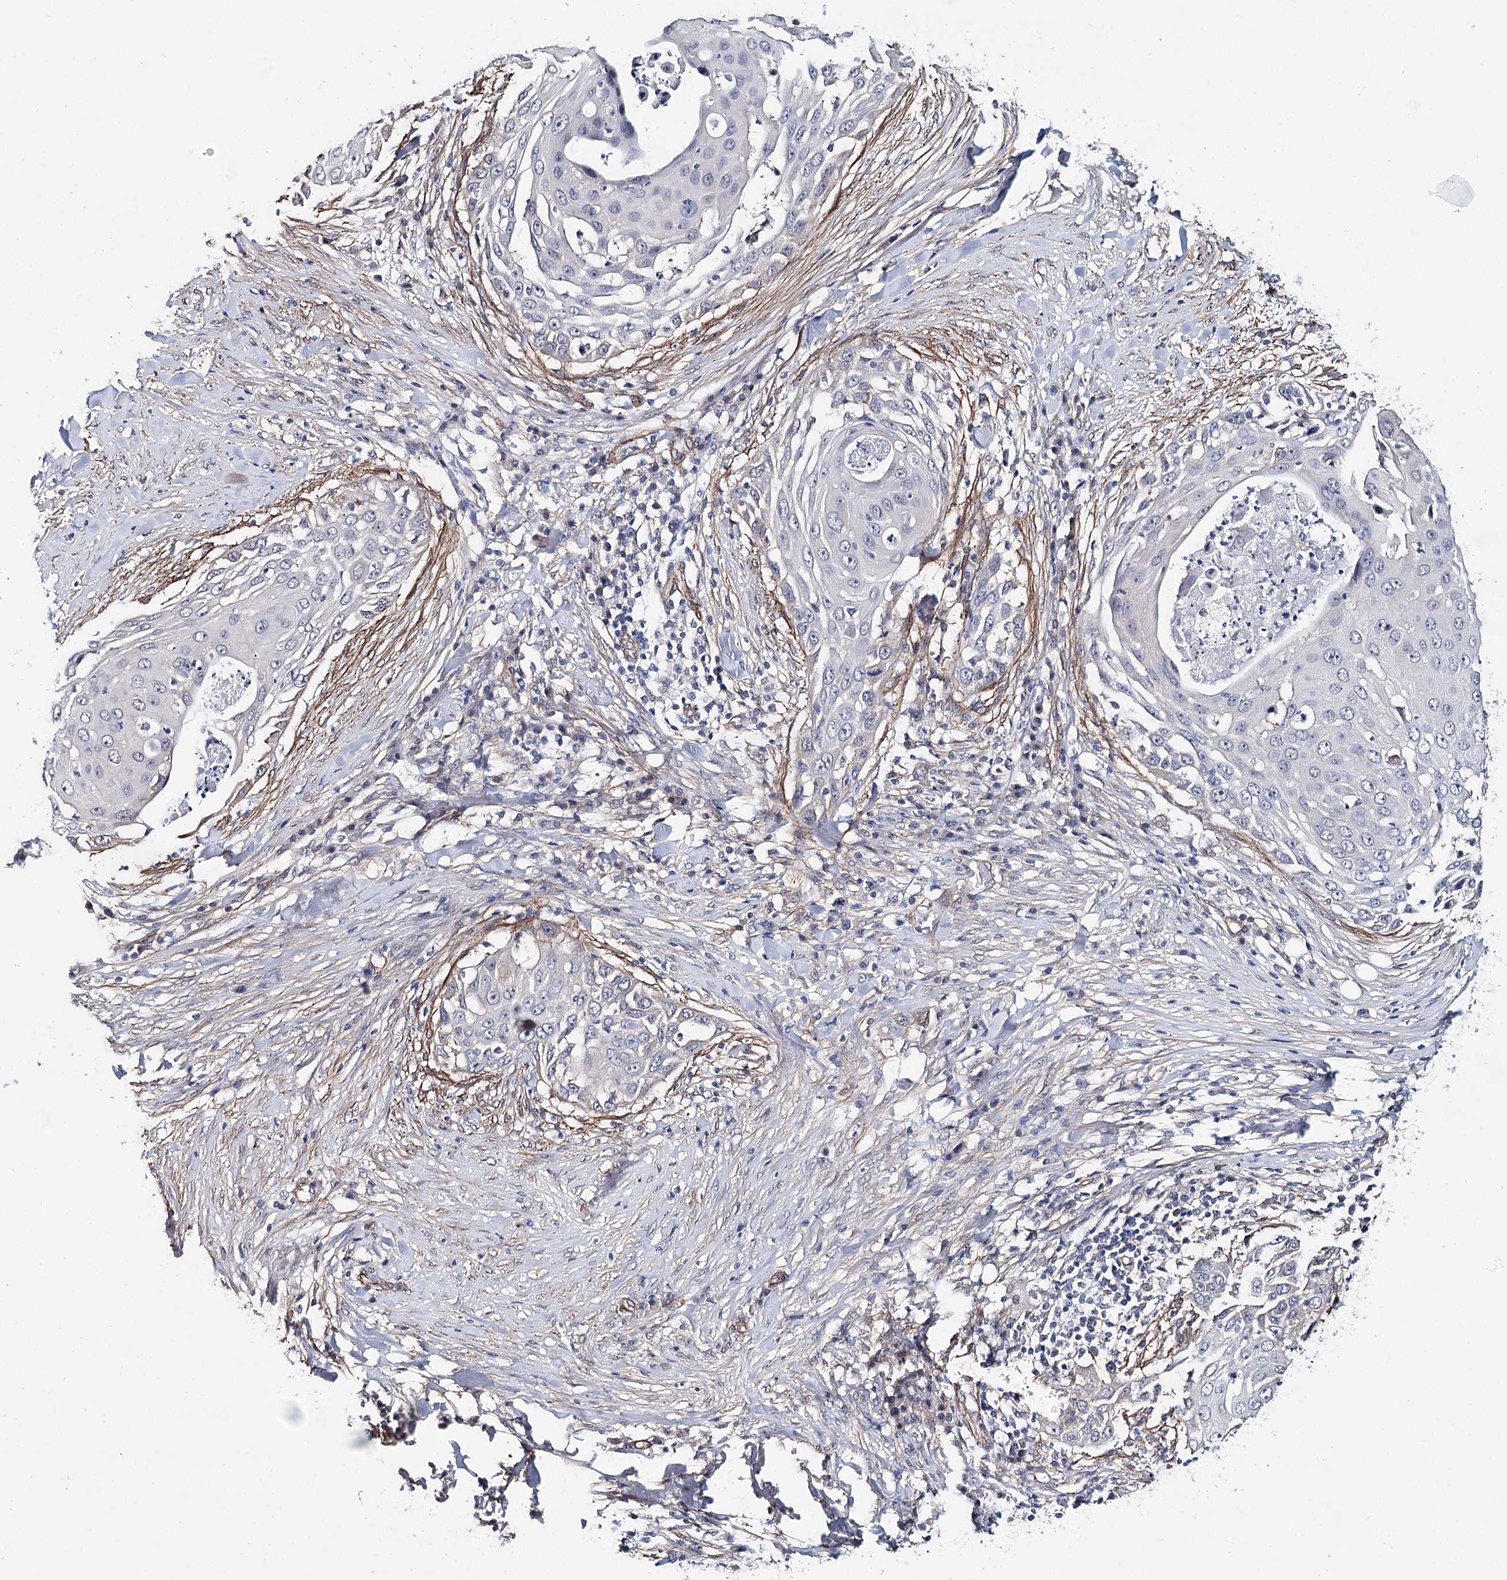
{"staining": {"intensity": "negative", "quantity": "none", "location": "none"}, "tissue": "skin cancer", "cell_type": "Tumor cells", "image_type": "cancer", "snomed": [{"axis": "morphology", "description": "Squamous cell carcinoma, NOS"}, {"axis": "topography", "description": "Skin"}], "caption": "This is a photomicrograph of immunohistochemistry staining of skin squamous cell carcinoma, which shows no staining in tumor cells.", "gene": "PPP2R5B", "patient": {"sex": "female", "age": 44}}